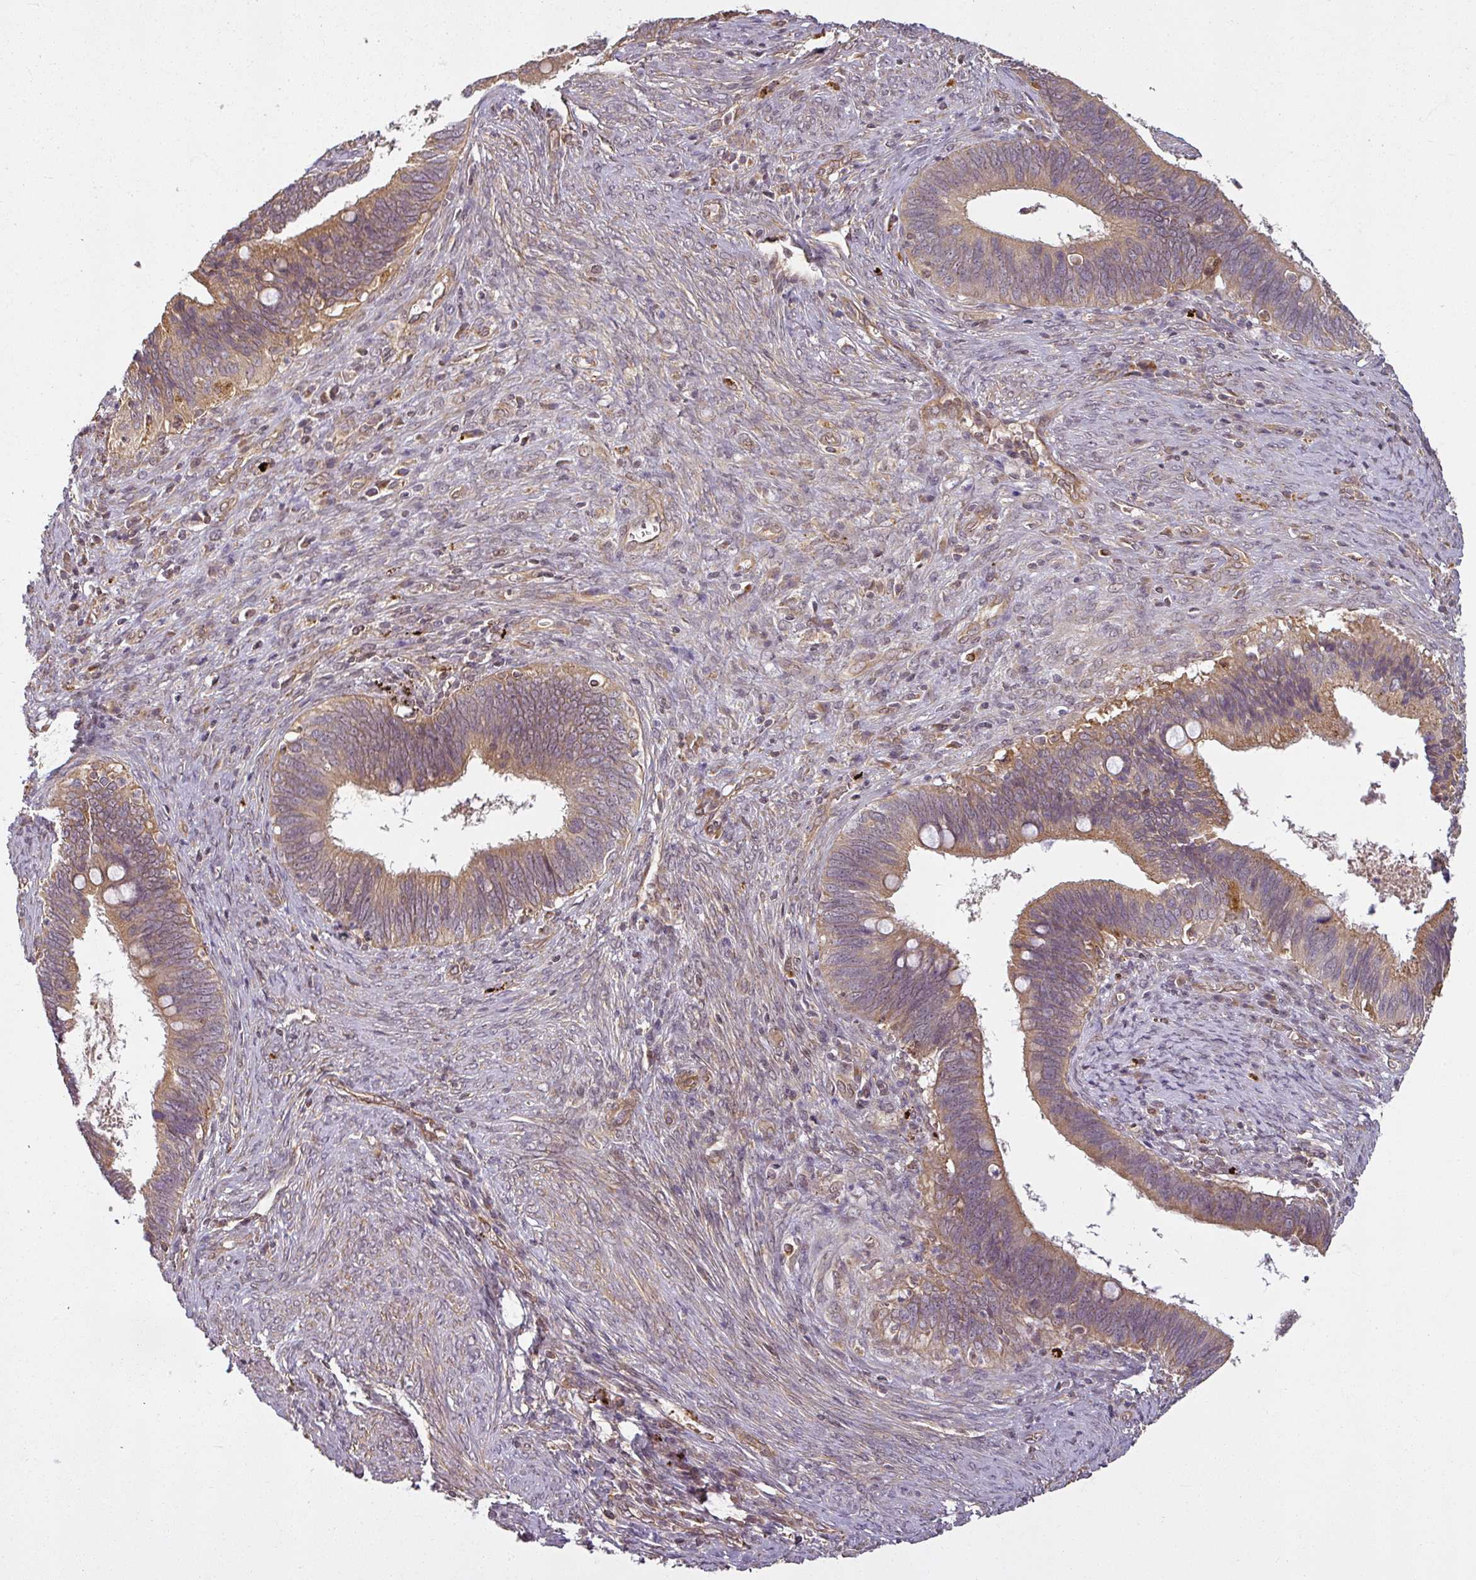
{"staining": {"intensity": "weak", "quantity": ">75%", "location": "cytoplasmic/membranous"}, "tissue": "cervical cancer", "cell_type": "Tumor cells", "image_type": "cancer", "snomed": [{"axis": "morphology", "description": "Adenocarcinoma, NOS"}, {"axis": "topography", "description": "Cervix"}], "caption": "Immunohistochemistry photomicrograph of cervical adenocarcinoma stained for a protein (brown), which demonstrates low levels of weak cytoplasmic/membranous positivity in about >75% of tumor cells.", "gene": "DIMT1", "patient": {"sex": "female", "age": 42}}